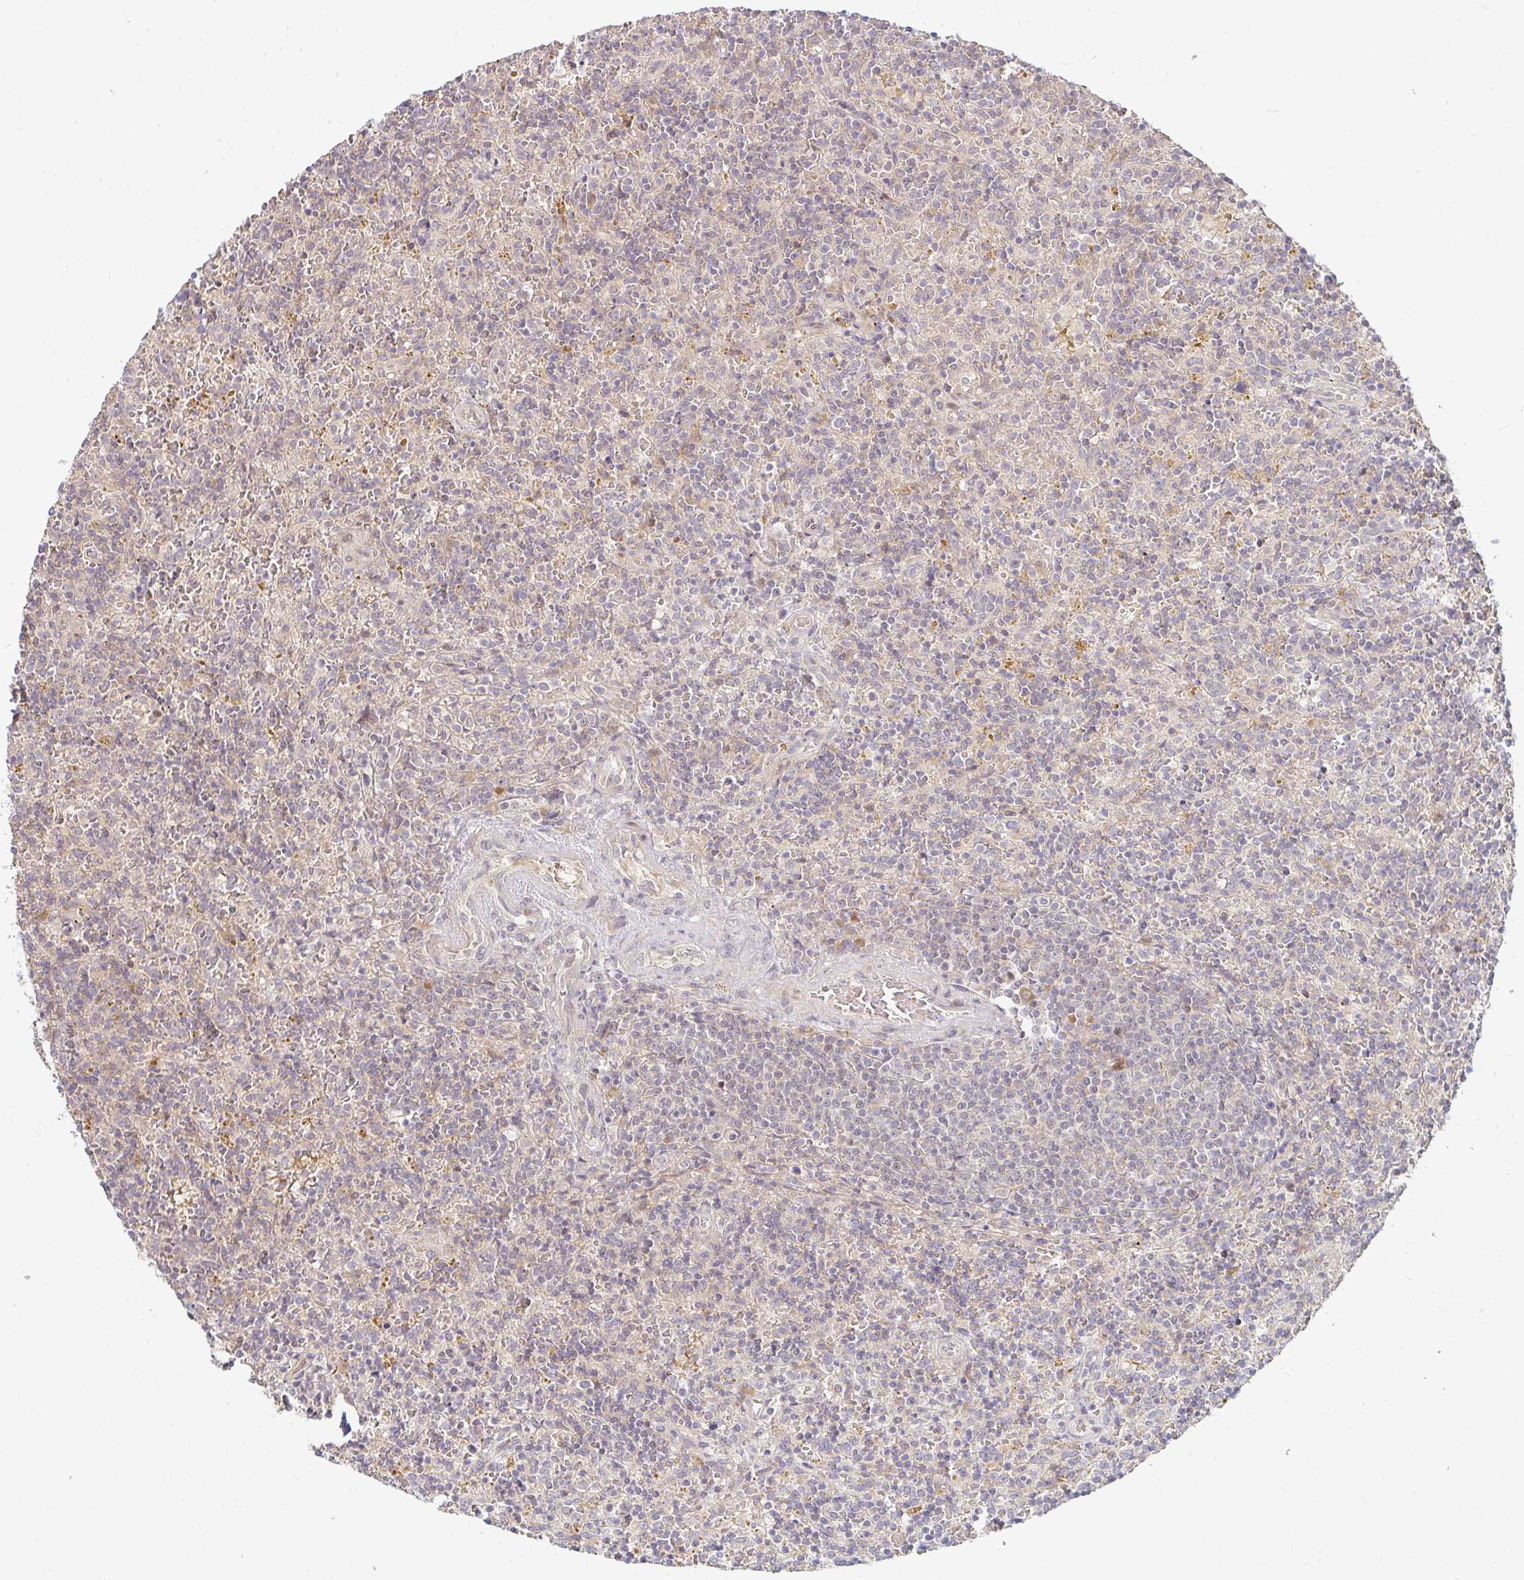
{"staining": {"intensity": "negative", "quantity": "none", "location": "none"}, "tissue": "lymphoma", "cell_type": "Tumor cells", "image_type": "cancer", "snomed": [{"axis": "morphology", "description": "Malignant lymphoma, non-Hodgkin's type, Low grade"}, {"axis": "topography", "description": "Spleen"}], "caption": "Tumor cells are negative for brown protein staining in lymphoma.", "gene": "CAST", "patient": {"sex": "male", "age": 67}}